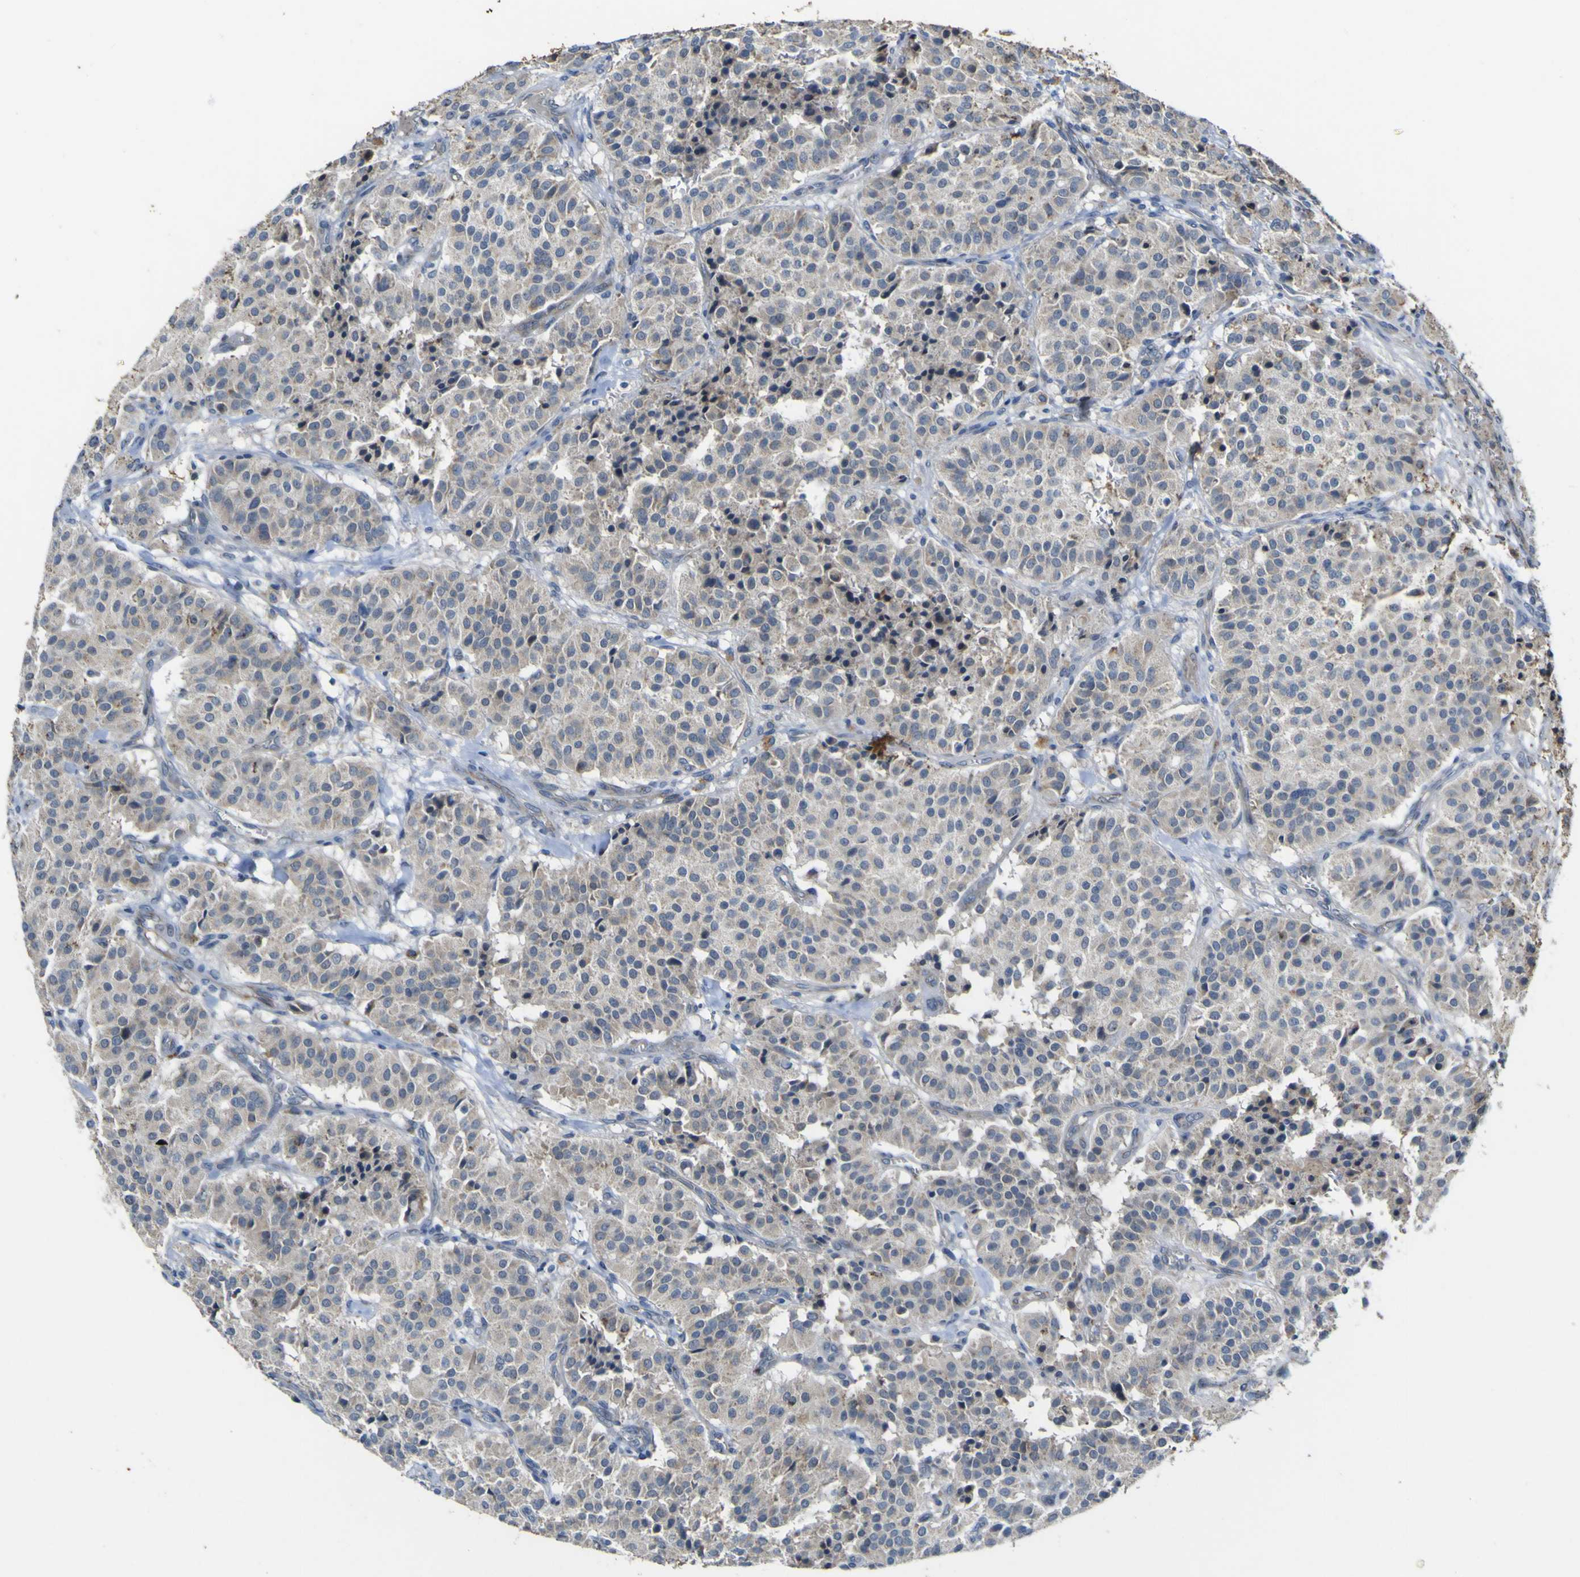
{"staining": {"intensity": "weak", "quantity": "<25%", "location": "cytoplasmic/membranous"}, "tissue": "carcinoid", "cell_type": "Tumor cells", "image_type": "cancer", "snomed": [{"axis": "morphology", "description": "Carcinoid, malignant, NOS"}, {"axis": "topography", "description": "Lung"}], "caption": "Immunohistochemical staining of carcinoid (malignant) demonstrates no significant positivity in tumor cells.", "gene": "LDLR", "patient": {"sex": "male", "age": 30}}